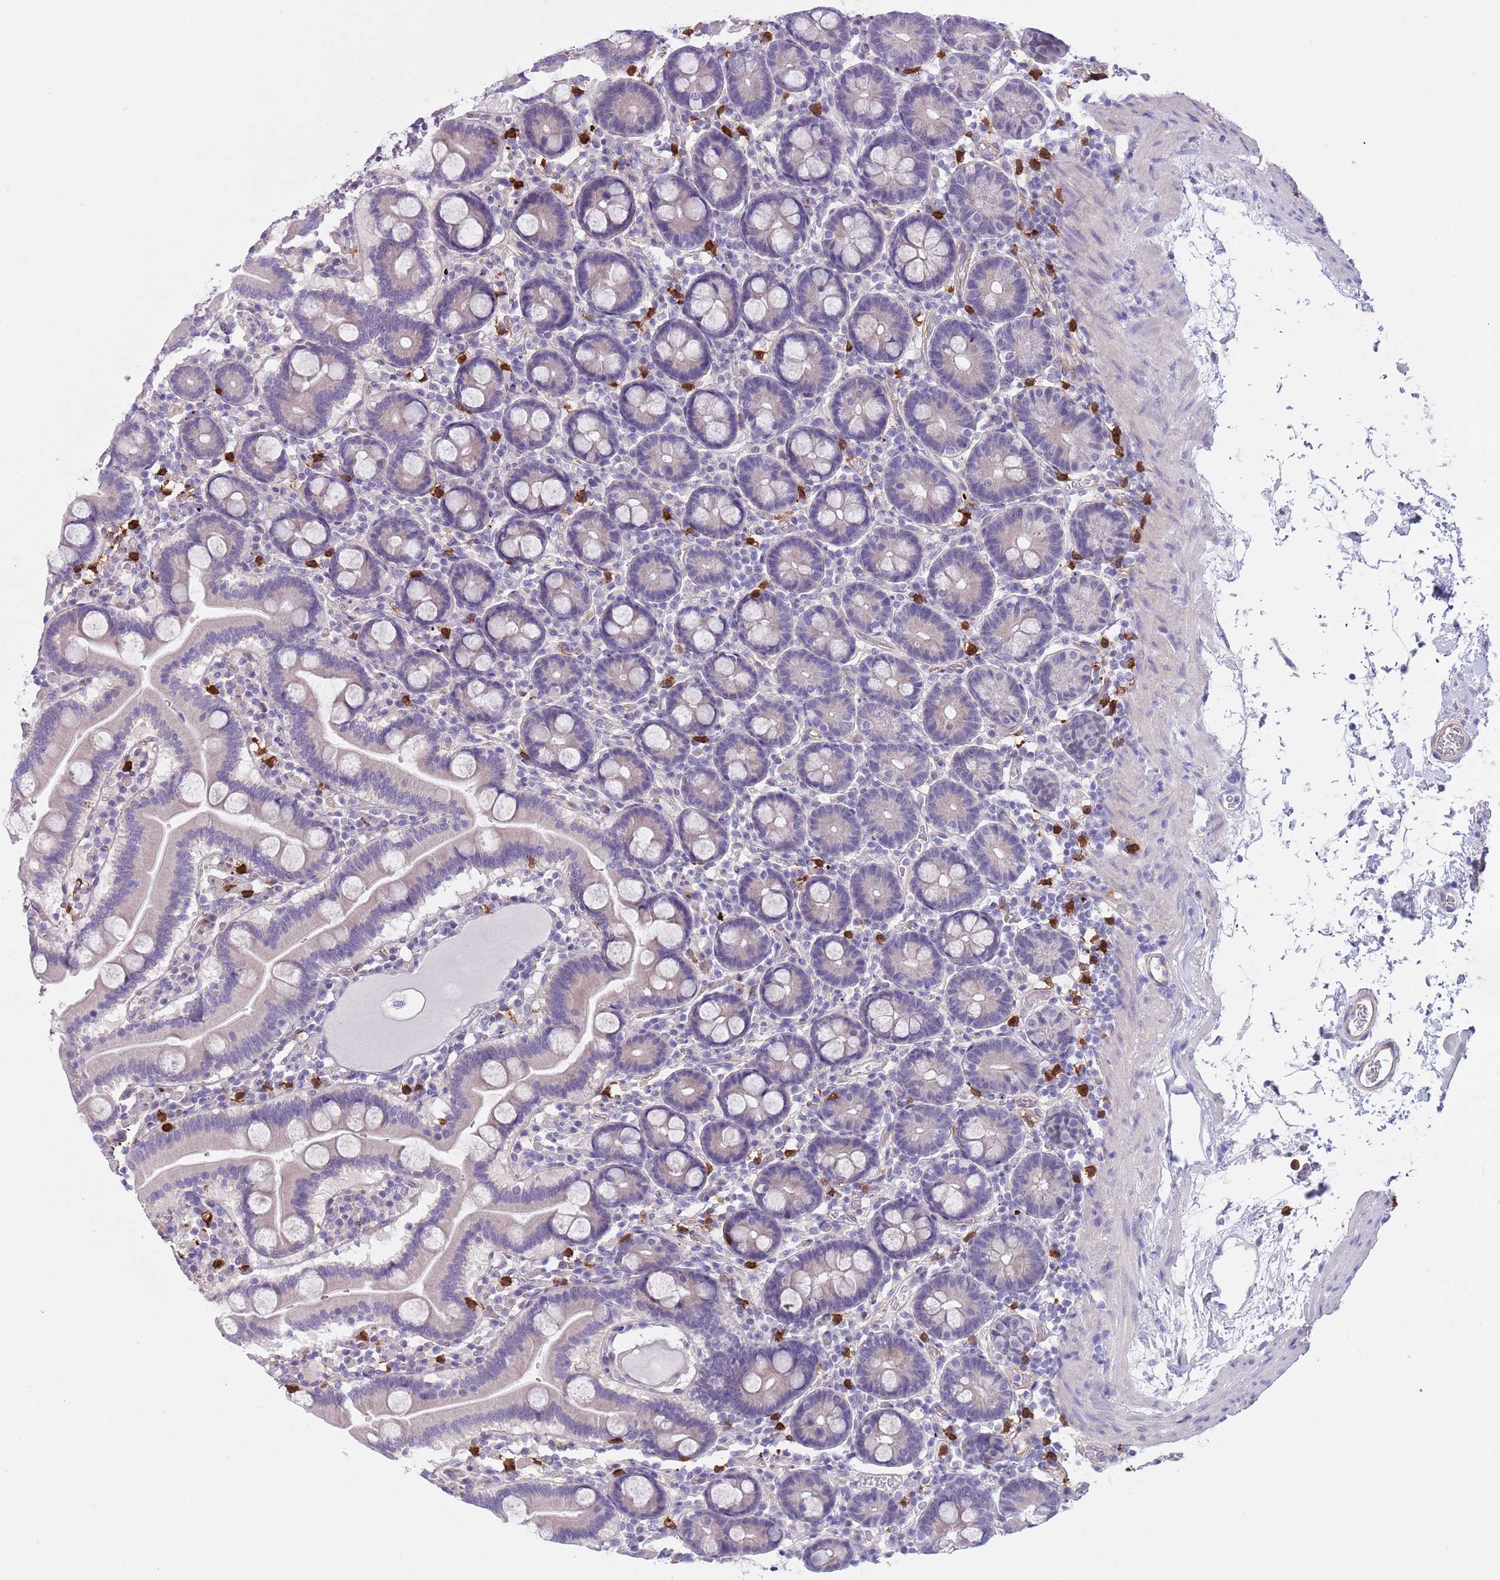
{"staining": {"intensity": "negative", "quantity": "none", "location": "none"}, "tissue": "duodenum", "cell_type": "Glandular cells", "image_type": "normal", "snomed": [{"axis": "morphology", "description": "Normal tissue, NOS"}, {"axis": "topography", "description": "Duodenum"}], "caption": "Immunohistochemistry (IHC) of normal human duodenum demonstrates no staining in glandular cells.", "gene": "TSGA13", "patient": {"sex": "male", "age": 55}}